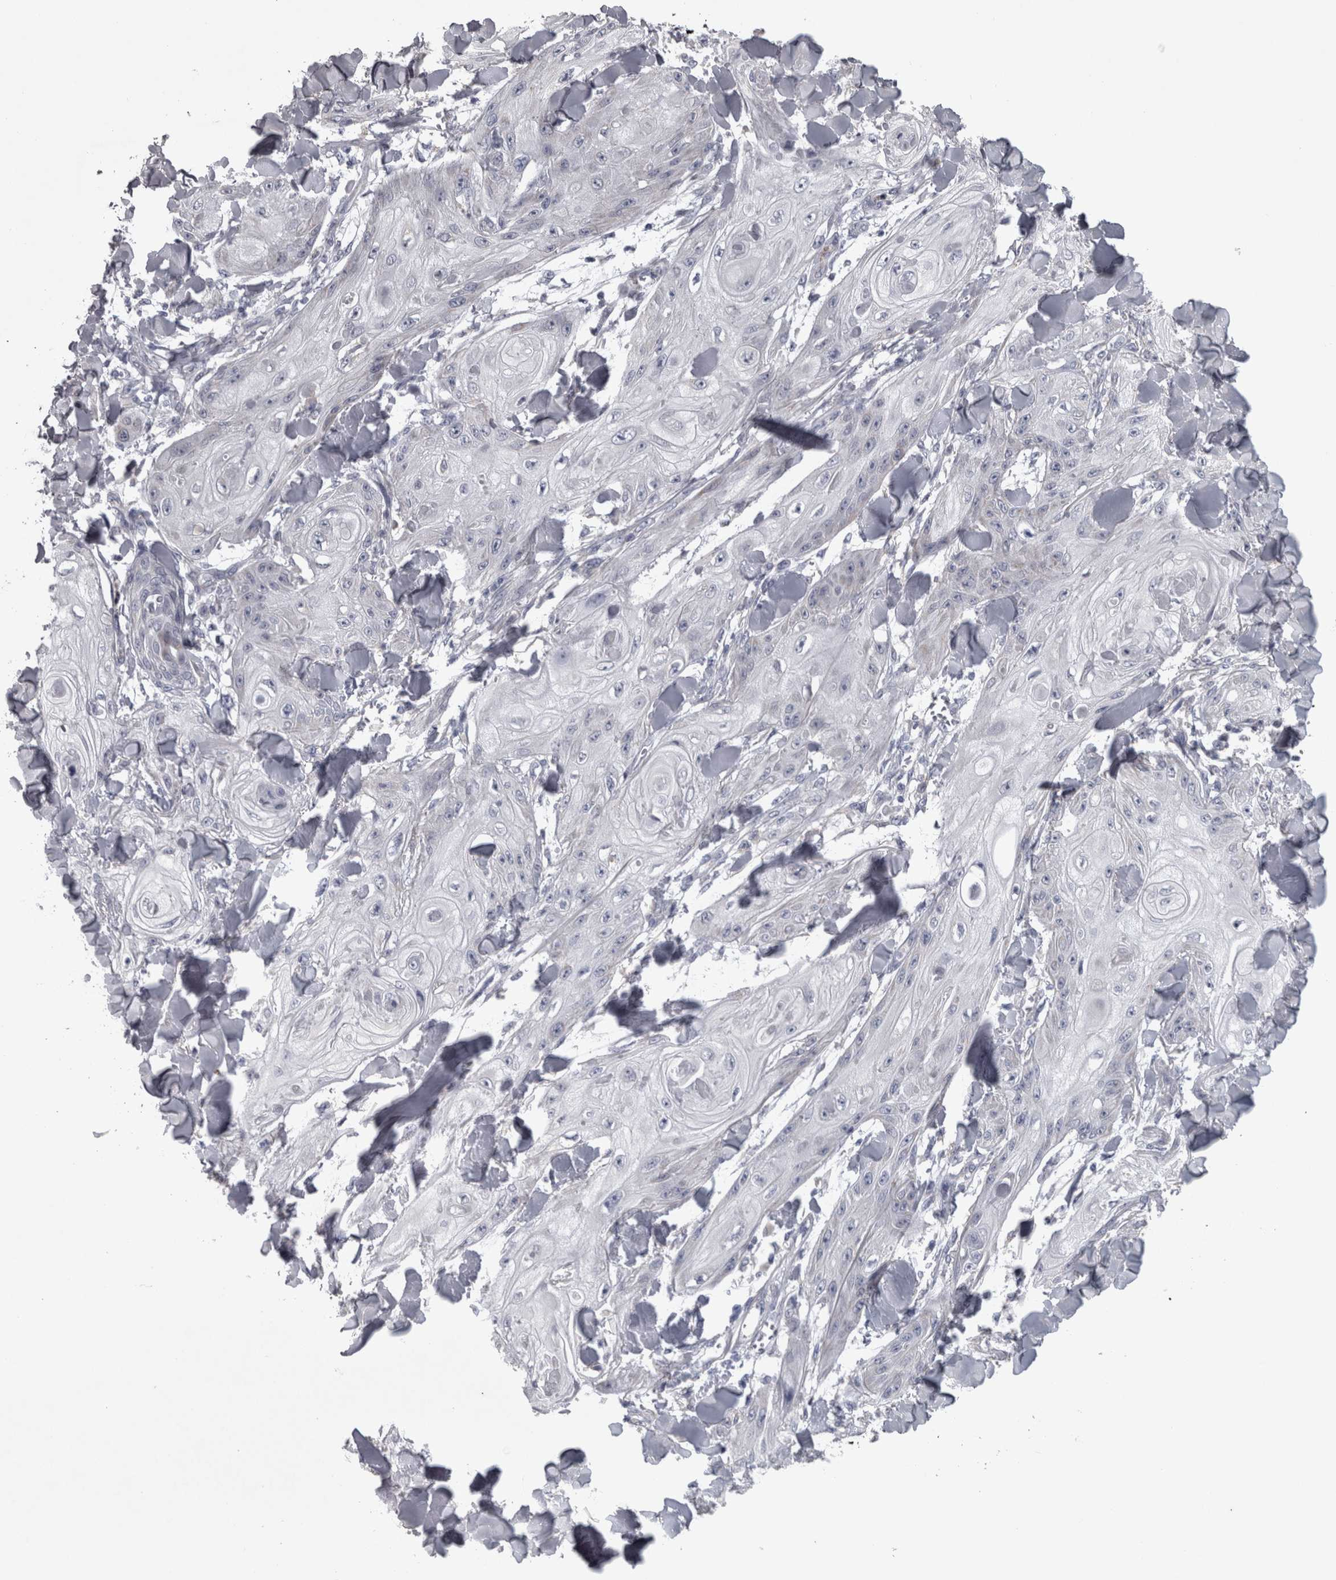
{"staining": {"intensity": "negative", "quantity": "none", "location": "none"}, "tissue": "skin cancer", "cell_type": "Tumor cells", "image_type": "cancer", "snomed": [{"axis": "morphology", "description": "Squamous cell carcinoma, NOS"}, {"axis": "topography", "description": "Skin"}], "caption": "Squamous cell carcinoma (skin) was stained to show a protein in brown. There is no significant staining in tumor cells.", "gene": "DBT", "patient": {"sex": "male", "age": 74}}